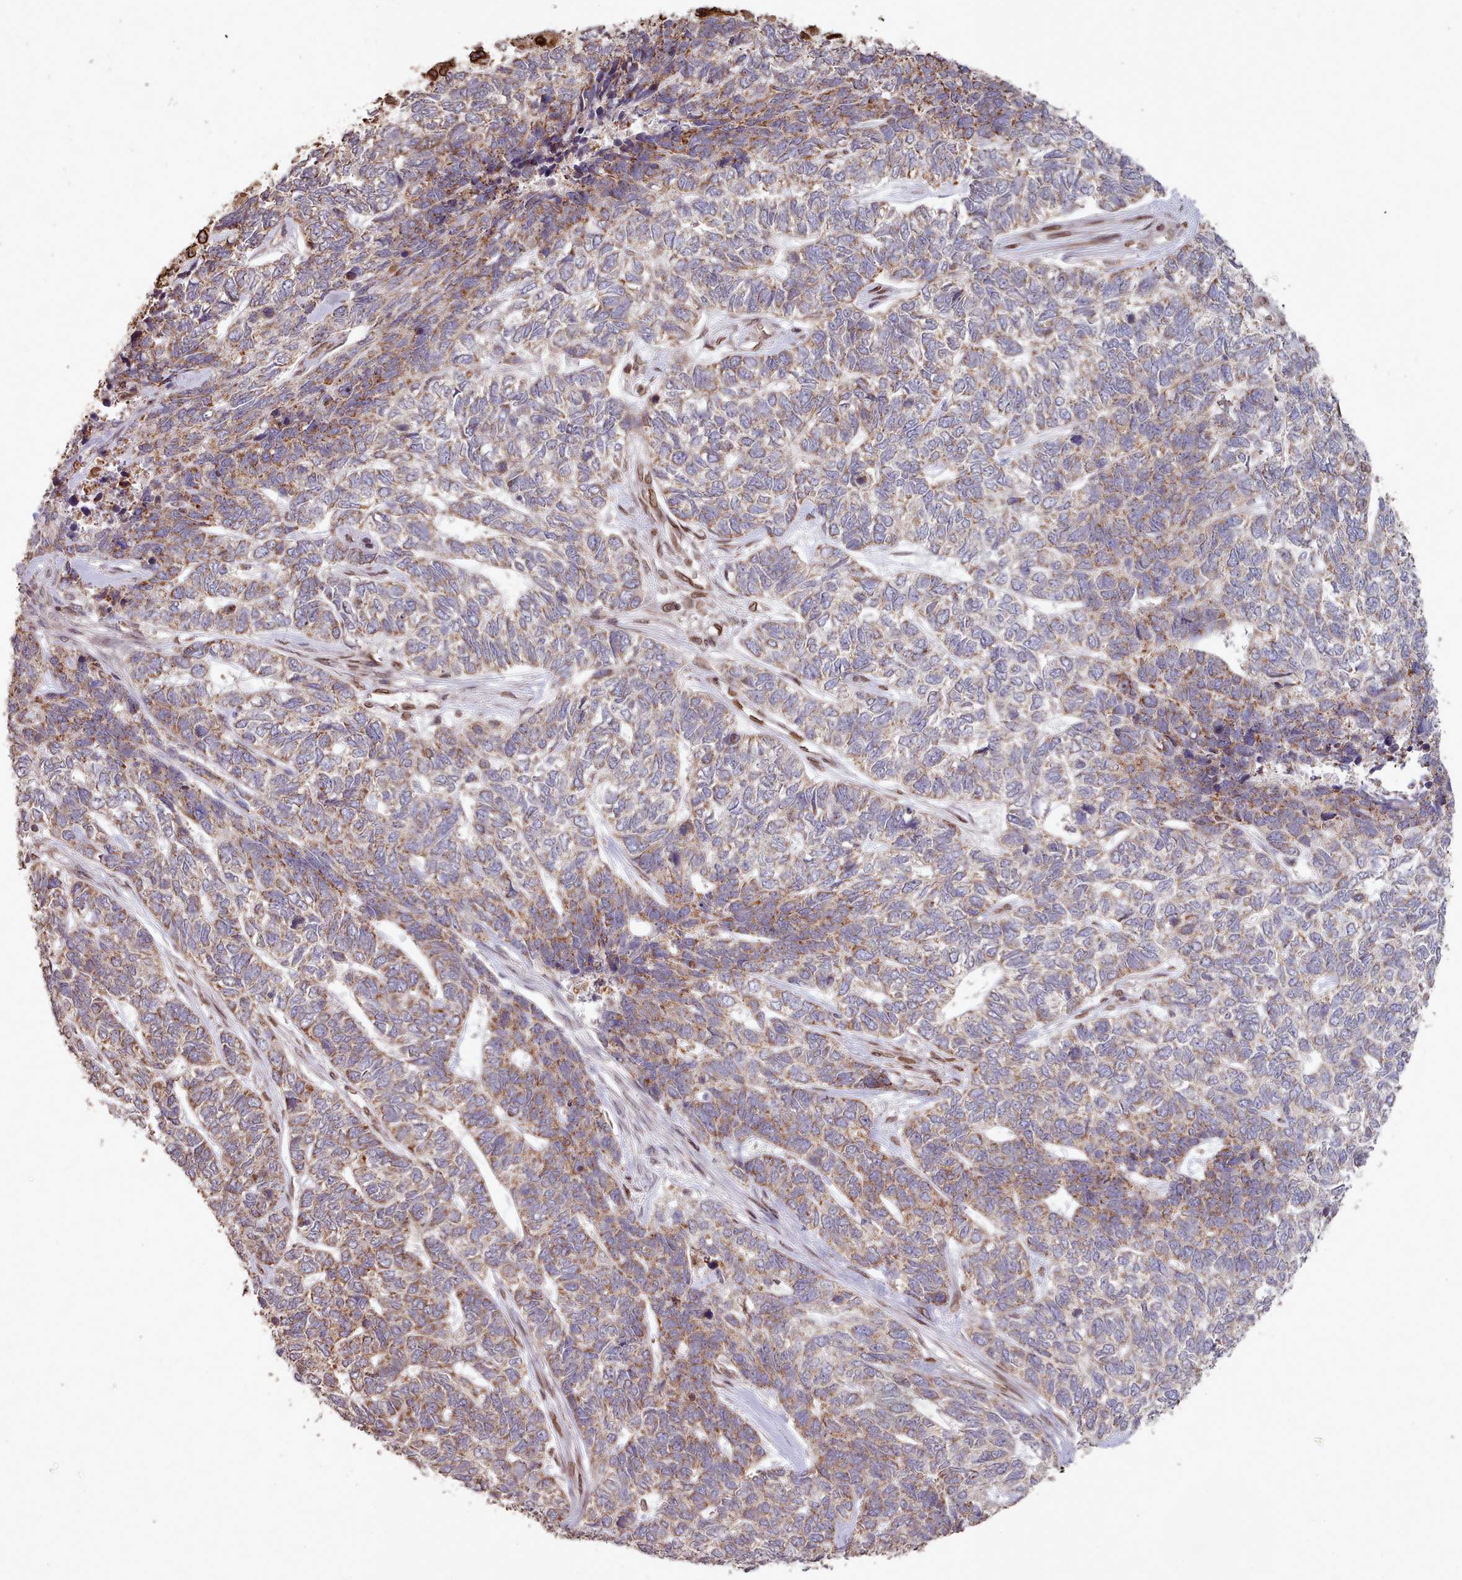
{"staining": {"intensity": "moderate", "quantity": ">75%", "location": "cytoplasmic/membranous"}, "tissue": "skin cancer", "cell_type": "Tumor cells", "image_type": "cancer", "snomed": [{"axis": "morphology", "description": "Basal cell carcinoma"}, {"axis": "topography", "description": "Skin"}], "caption": "Immunohistochemistry (IHC) (DAB) staining of skin cancer displays moderate cytoplasmic/membranous protein expression in about >75% of tumor cells.", "gene": "TOR1AIP1", "patient": {"sex": "female", "age": 65}}